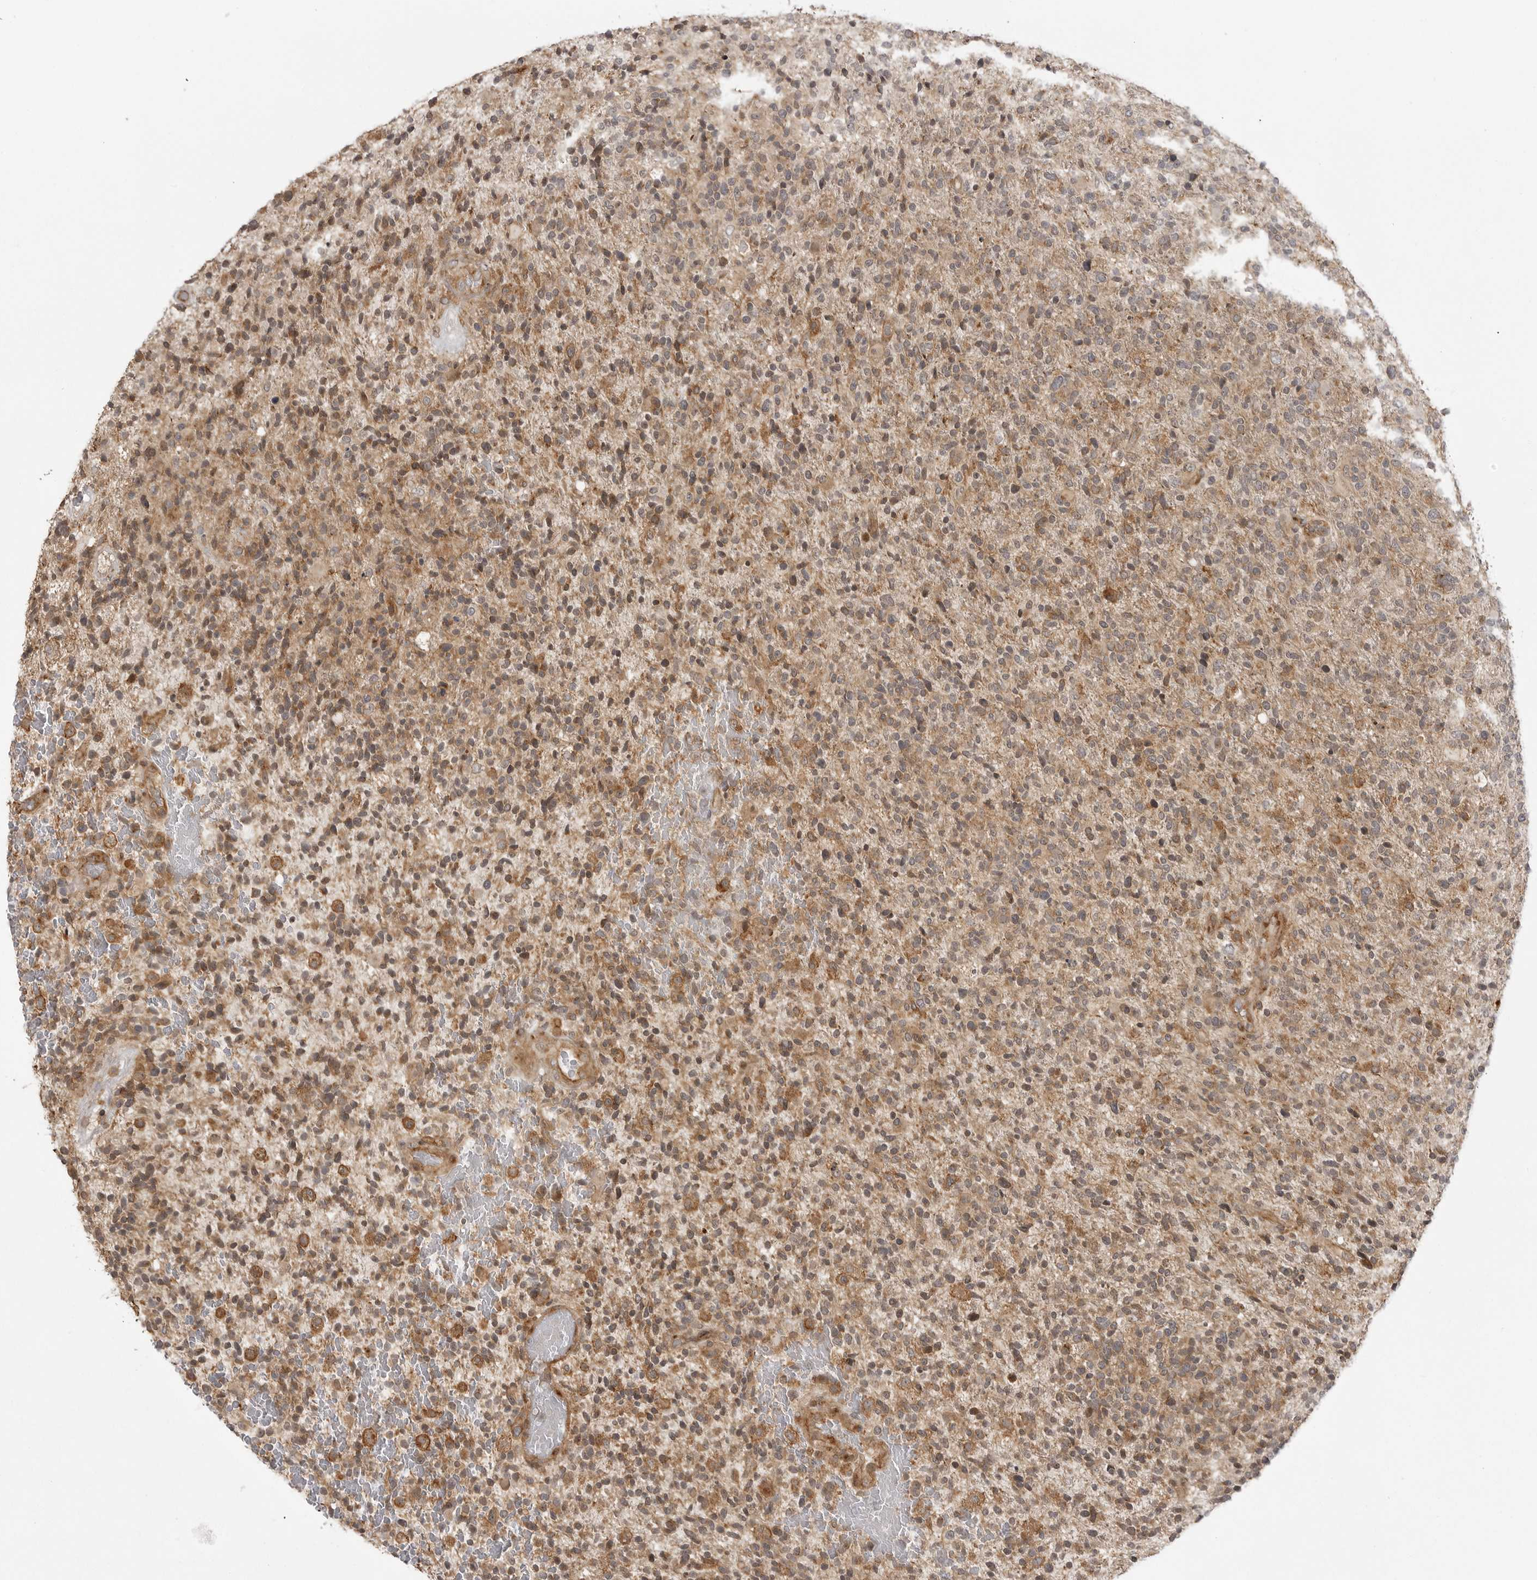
{"staining": {"intensity": "moderate", "quantity": "25%-75%", "location": "cytoplasmic/membranous"}, "tissue": "glioma", "cell_type": "Tumor cells", "image_type": "cancer", "snomed": [{"axis": "morphology", "description": "Glioma, malignant, High grade"}, {"axis": "topography", "description": "Brain"}], "caption": "There is medium levels of moderate cytoplasmic/membranous positivity in tumor cells of glioma, as demonstrated by immunohistochemical staining (brown color).", "gene": "FAT3", "patient": {"sex": "male", "age": 72}}